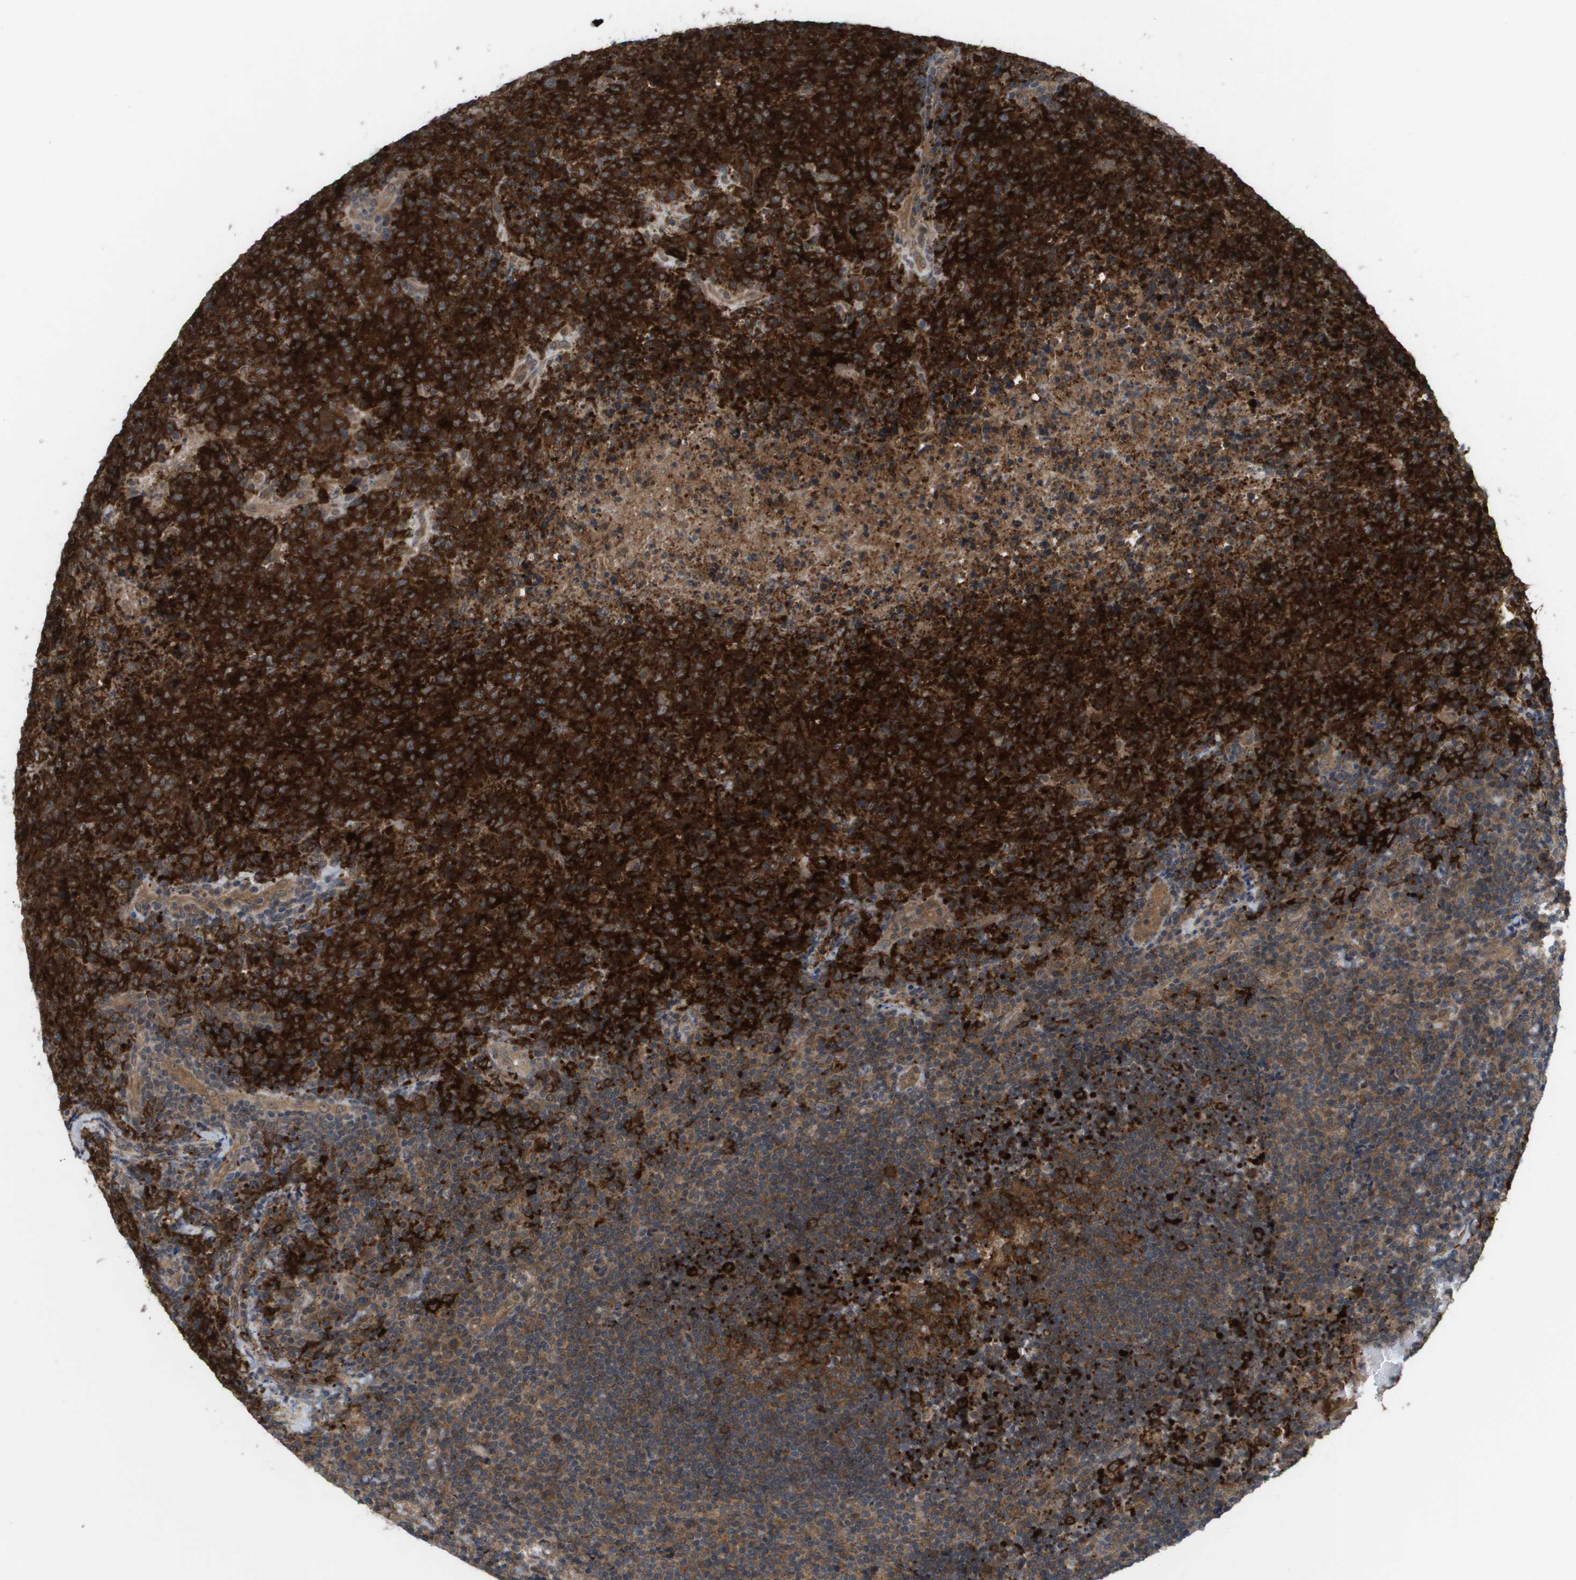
{"staining": {"intensity": "strong", "quantity": ">75%", "location": "cytoplasmic/membranous,nuclear"}, "tissue": "lymphoma", "cell_type": "Tumor cells", "image_type": "cancer", "snomed": [{"axis": "morphology", "description": "Malignant lymphoma, non-Hodgkin's type, High grade"}, {"axis": "topography", "description": "Tonsil"}], "caption": "Immunohistochemistry (IHC) (DAB (3,3'-diaminobenzidine)) staining of human malignant lymphoma, non-Hodgkin's type (high-grade) reveals strong cytoplasmic/membranous and nuclear protein staining in approximately >75% of tumor cells. (DAB (3,3'-diaminobenzidine) IHC with brightfield microscopy, high magnification).", "gene": "CTPS2", "patient": {"sex": "female", "age": 36}}